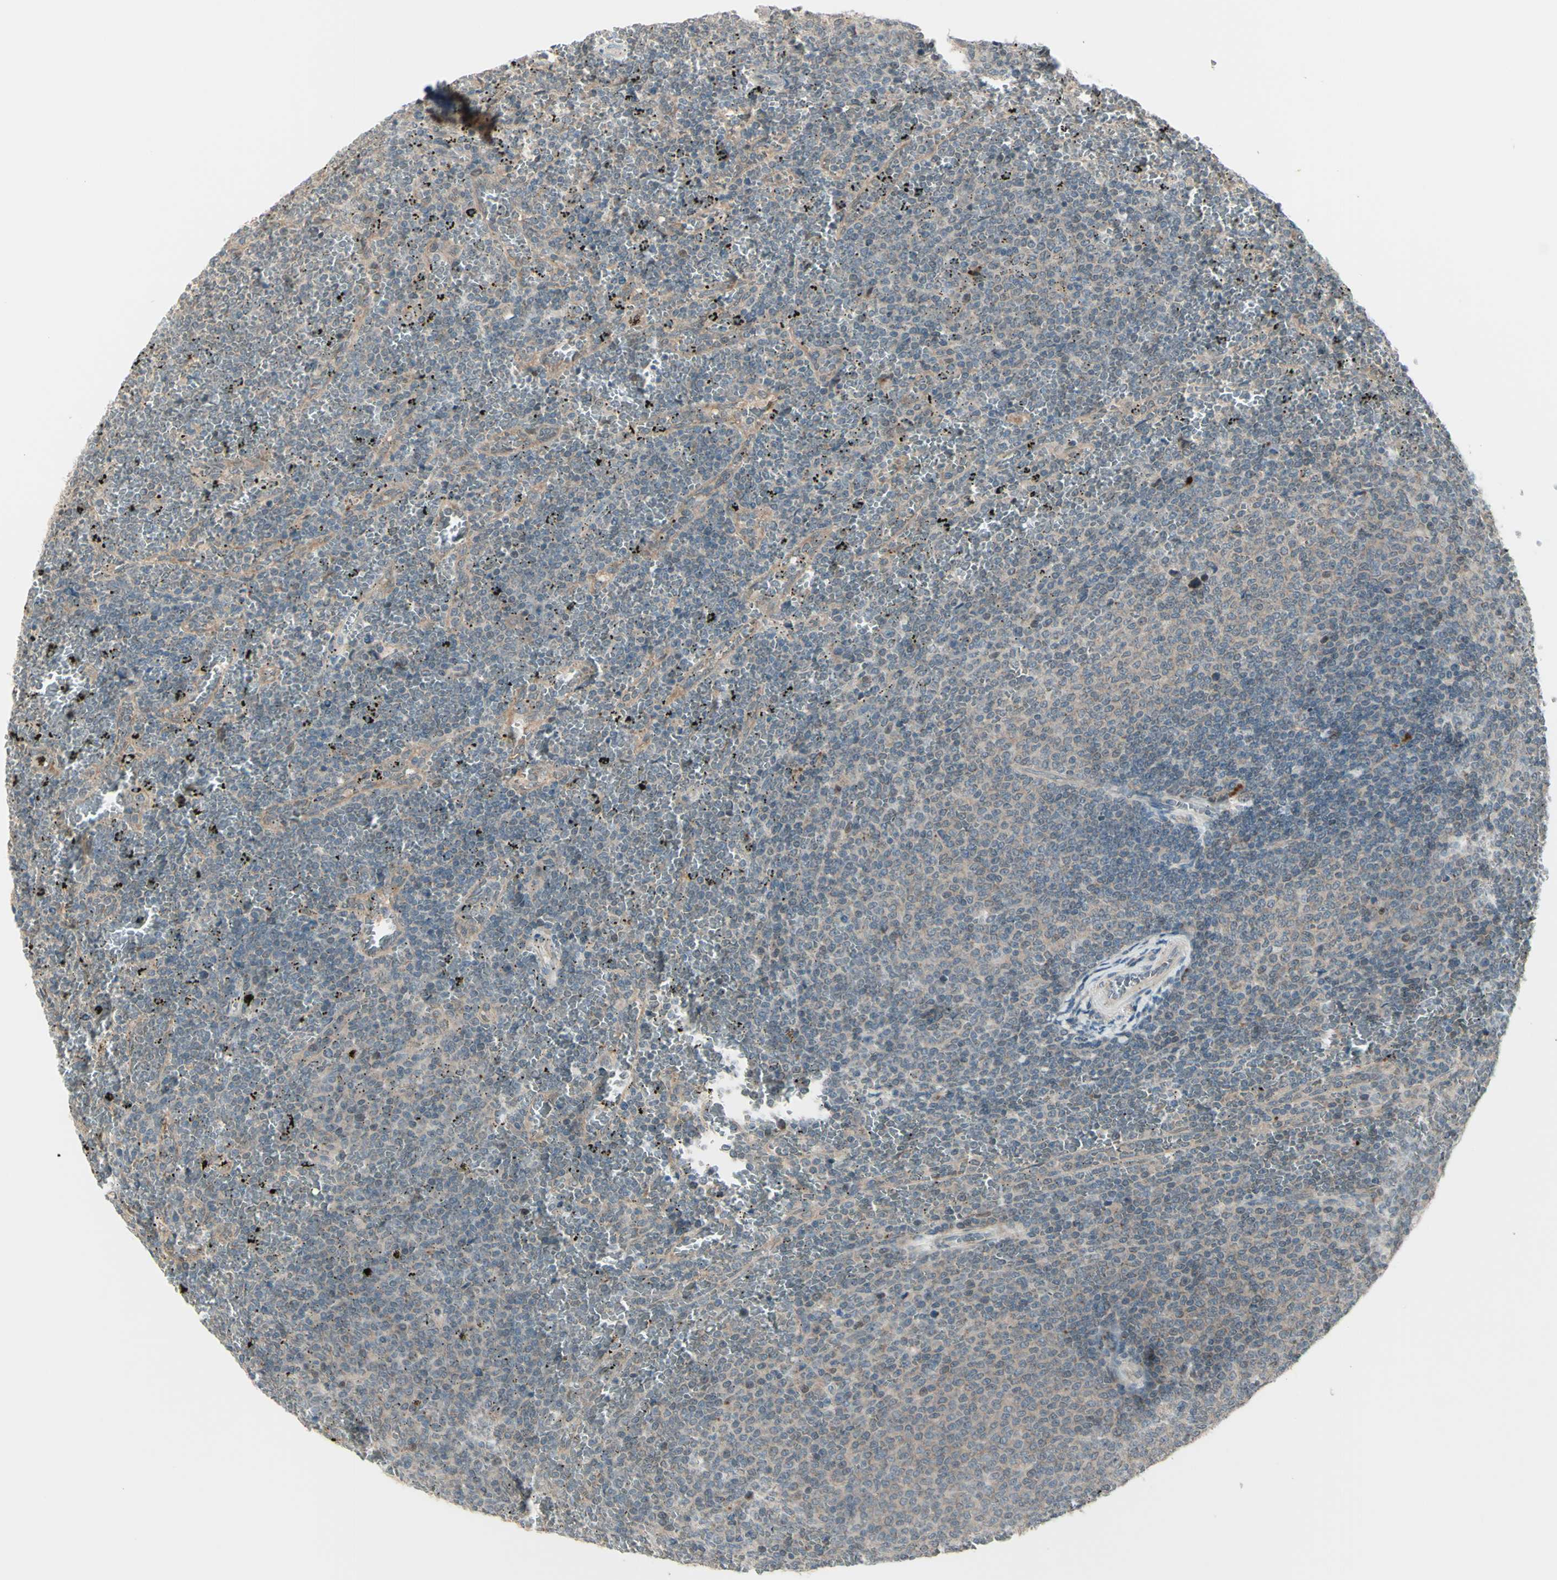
{"staining": {"intensity": "weak", "quantity": ">75%", "location": "cytoplasmic/membranous"}, "tissue": "lymphoma", "cell_type": "Tumor cells", "image_type": "cancer", "snomed": [{"axis": "morphology", "description": "Malignant lymphoma, non-Hodgkin's type, Low grade"}, {"axis": "topography", "description": "Spleen"}], "caption": "This is an image of immunohistochemistry staining of malignant lymphoma, non-Hodgkin's type (low-grade), which shows weak expression in the cytoplasmic/membranous of tumor cells.", "gene": "OSTM1", "patient": {"sex": "female", "age": 77}}